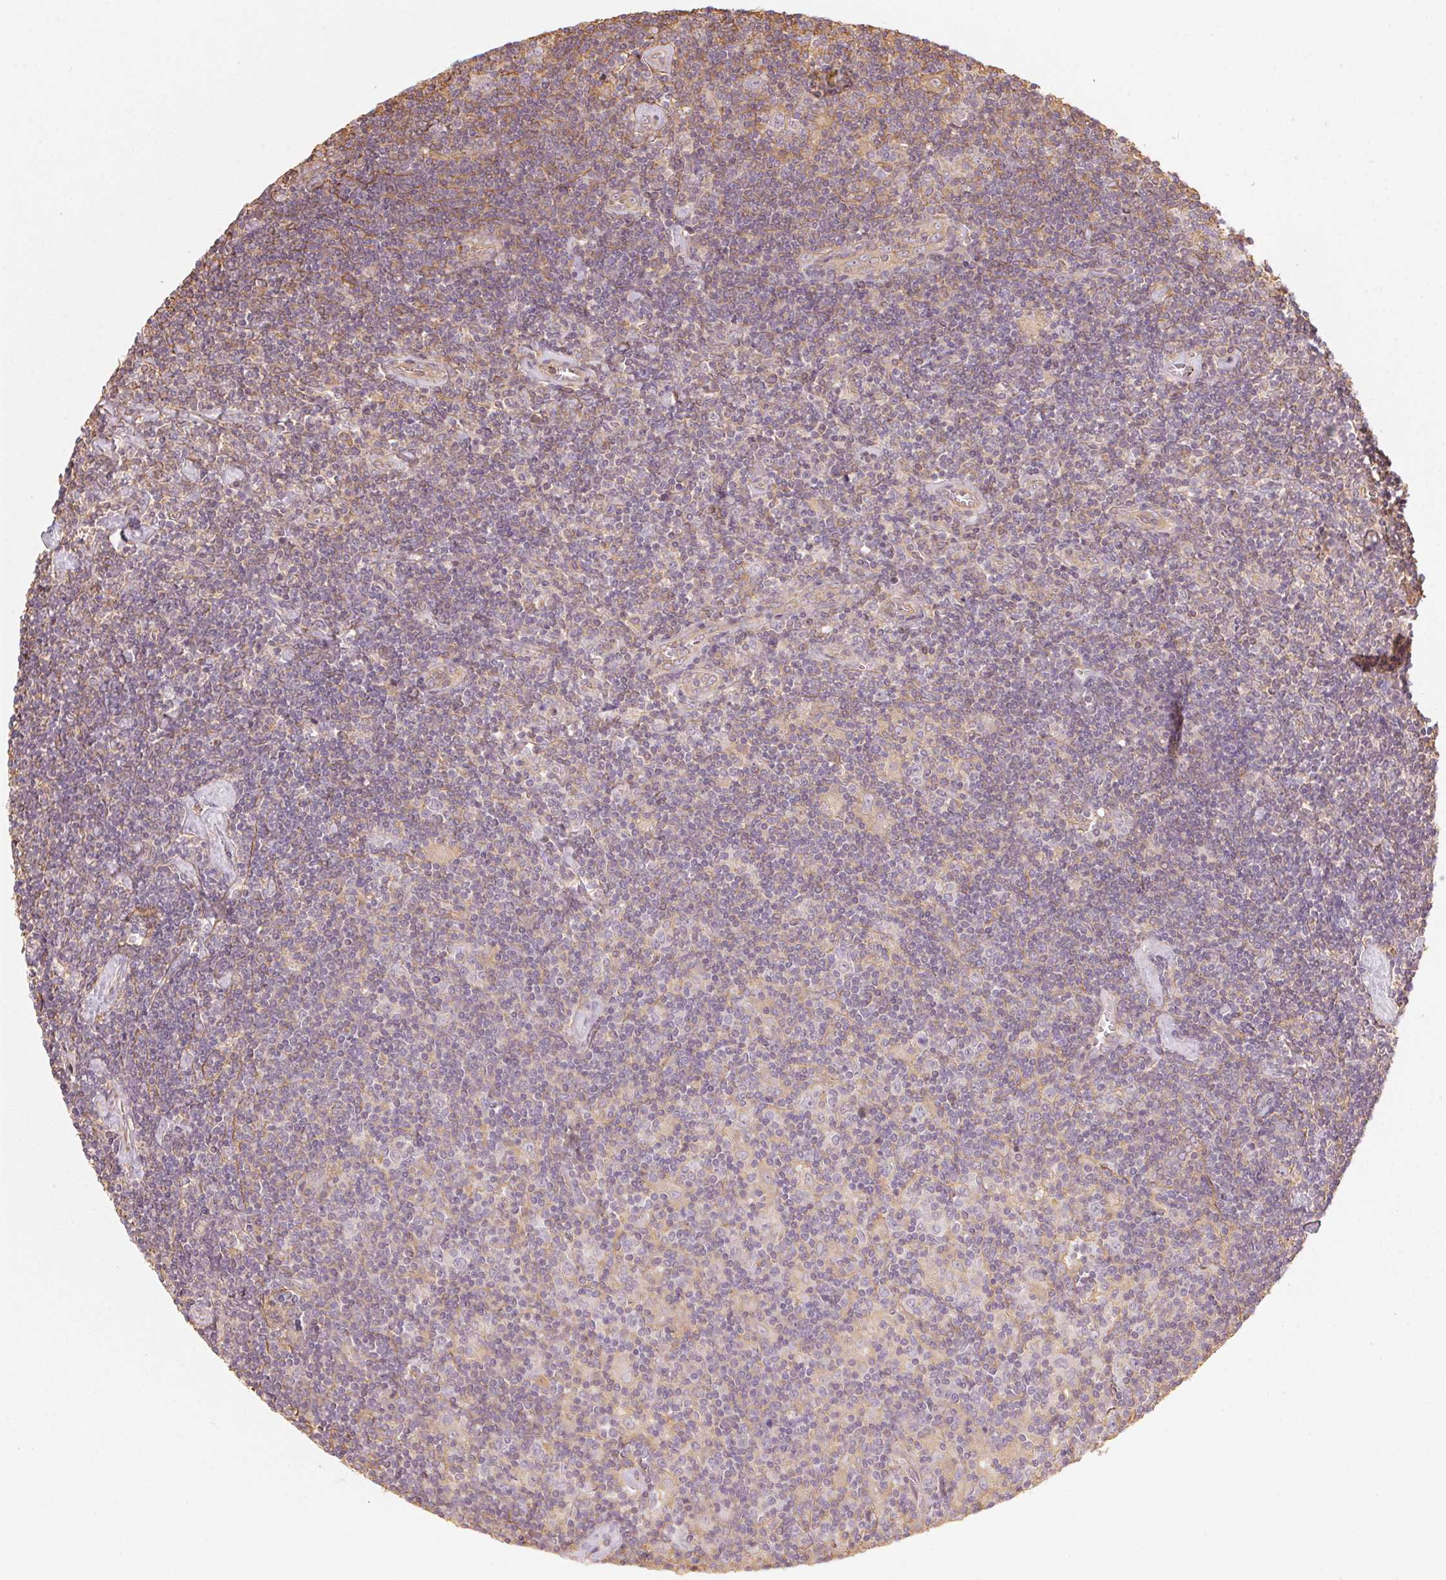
{"staining": {"intensity": "negative", "quantity": "none", "location": "none"}, "tissue": "lymphoma", "cell_type": "Tumor cells", "image_type": "cancer", "snomed": [{"axis": "morphology", "description": "Hodgkin's disease, NOS"}, {"axis": "topography", "description": "Lymph node"}], "caption": "Immunohistochemistry photomicrograph of neoplastic tissue: human Hodgkin's disease stained with DAB displays no significant protein expression in tumor cells.", "gene": "QDPR", "patient": {"sex": "male", "age": 40}}